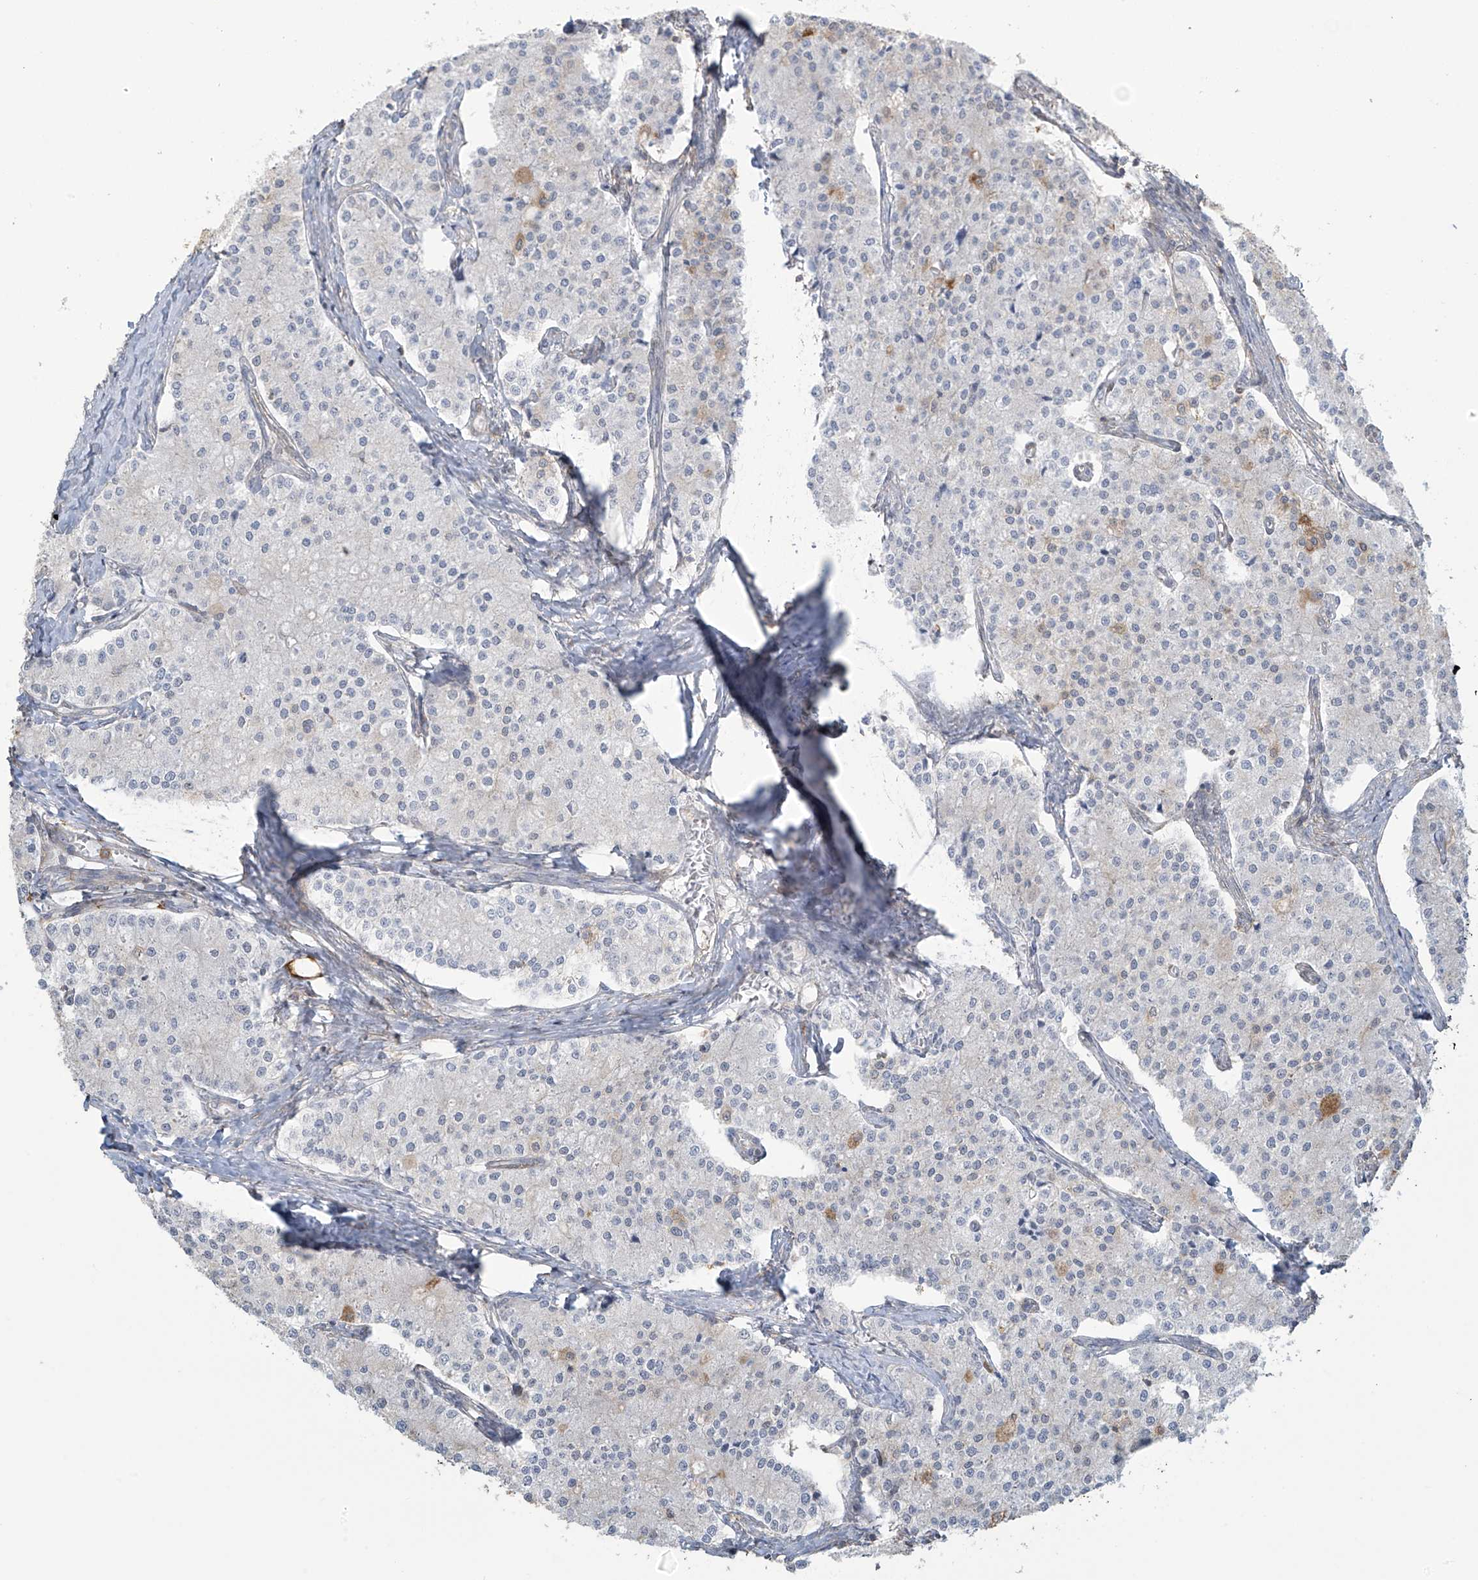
{"staining": {"intensity": "negative", "quantity": "none", "location": "none"}, "tissue": "carcinoid", "cell_type": "Tumor cells", "image_type": "cancer", "snomed": [{"axis": "morphology", "description": "Carcinoid, malignant, NOS"}, {"axis": "topography", "description": "Colon"}], "caption": "Tumor cells are negative for brown protein staining in carcinoid.", "gene": "TAGAP", "patient": {"sex": "female", "age": 52}}